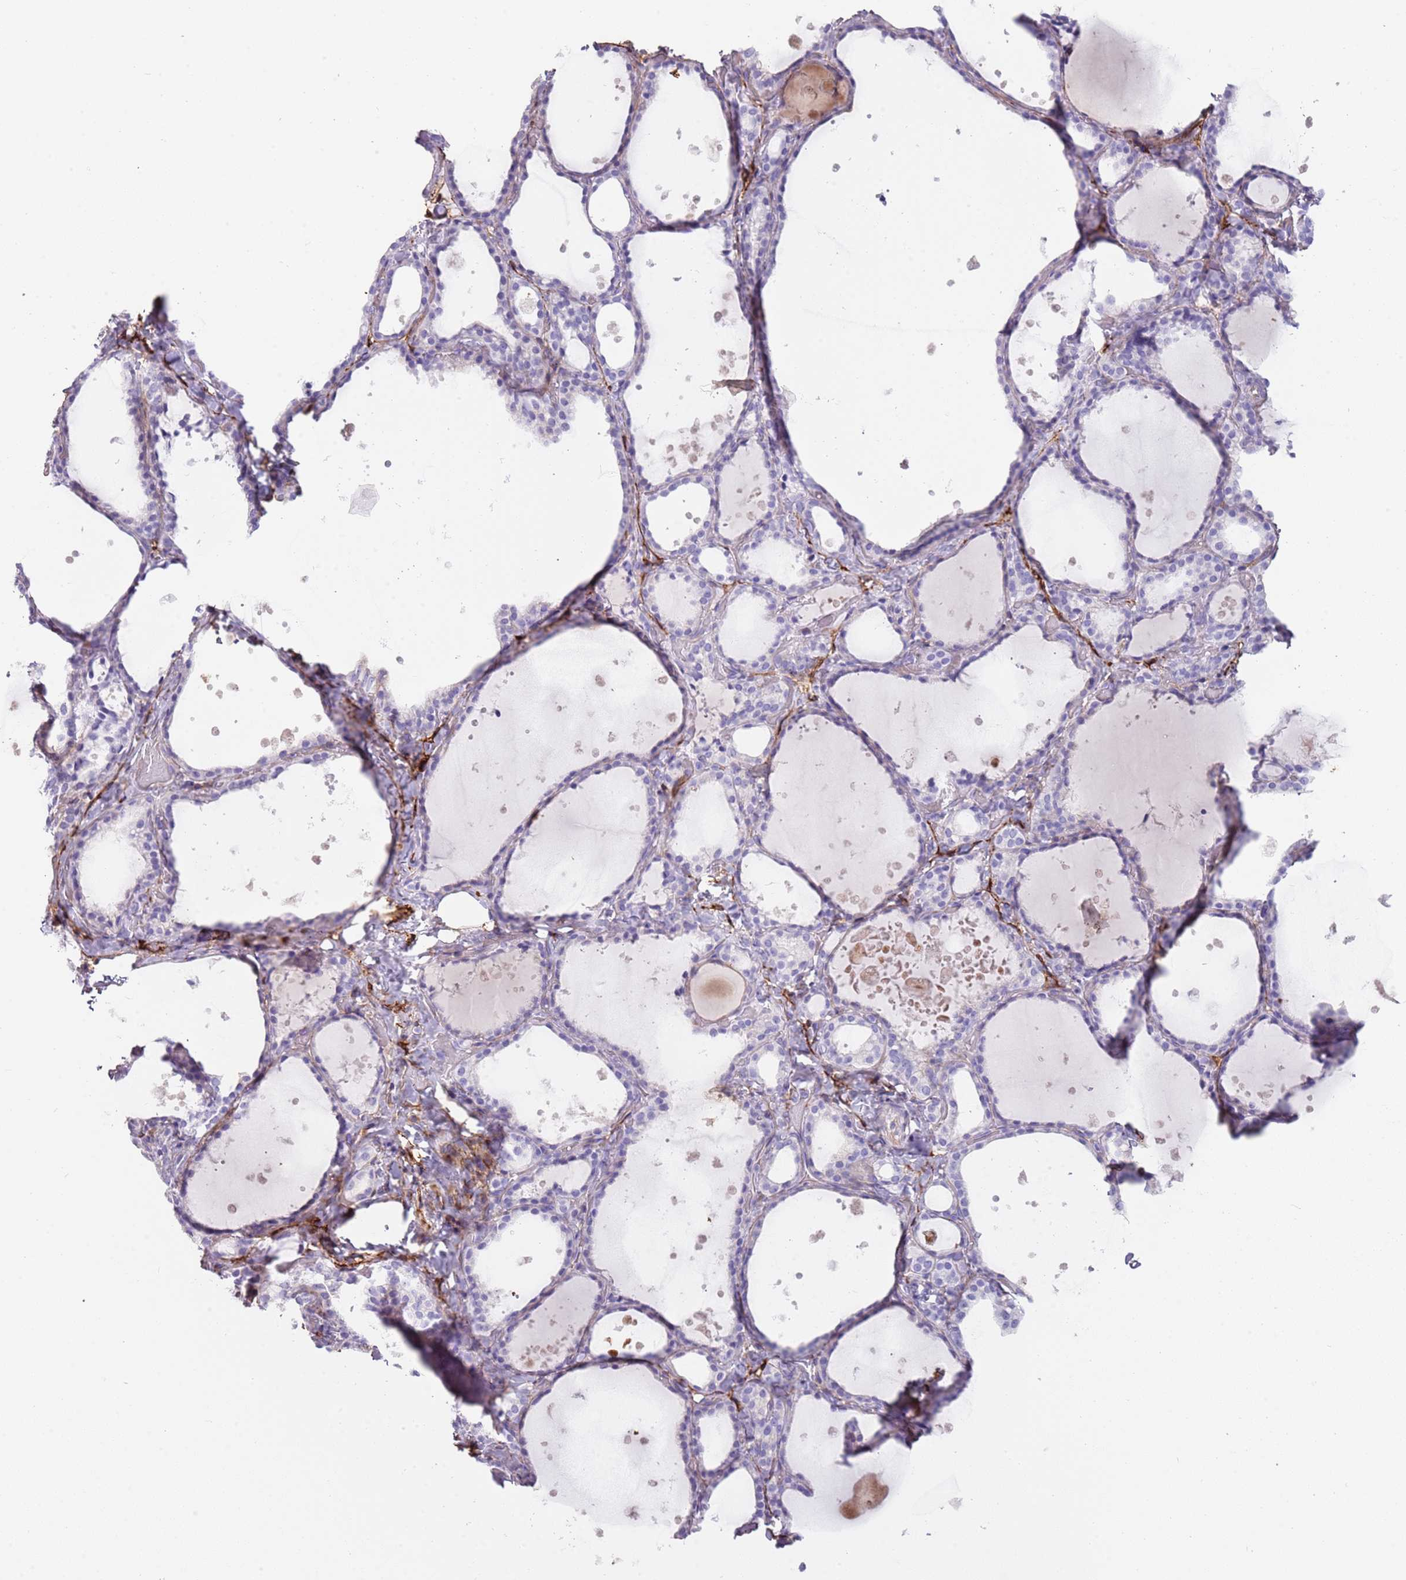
{"staining": {"intensity": "negative", "quantity": "none", "location": "none"}, "tissue": "thyroid gland", "cell_type": "Glandular cells", "image_type": "normal", "snomed": [{"axis": "morphology", "description": "Normal tissue, NOS"}, {"axis": "topography", "description": "Thyroid gland"}], "caption": "This is an immunohistochemistry micrograph of unremarkable human thyroid gland. There is no expression in glandular cells.", "gene": "ENSG00000271254", "patient": {"sex": "female", "age": 44}}